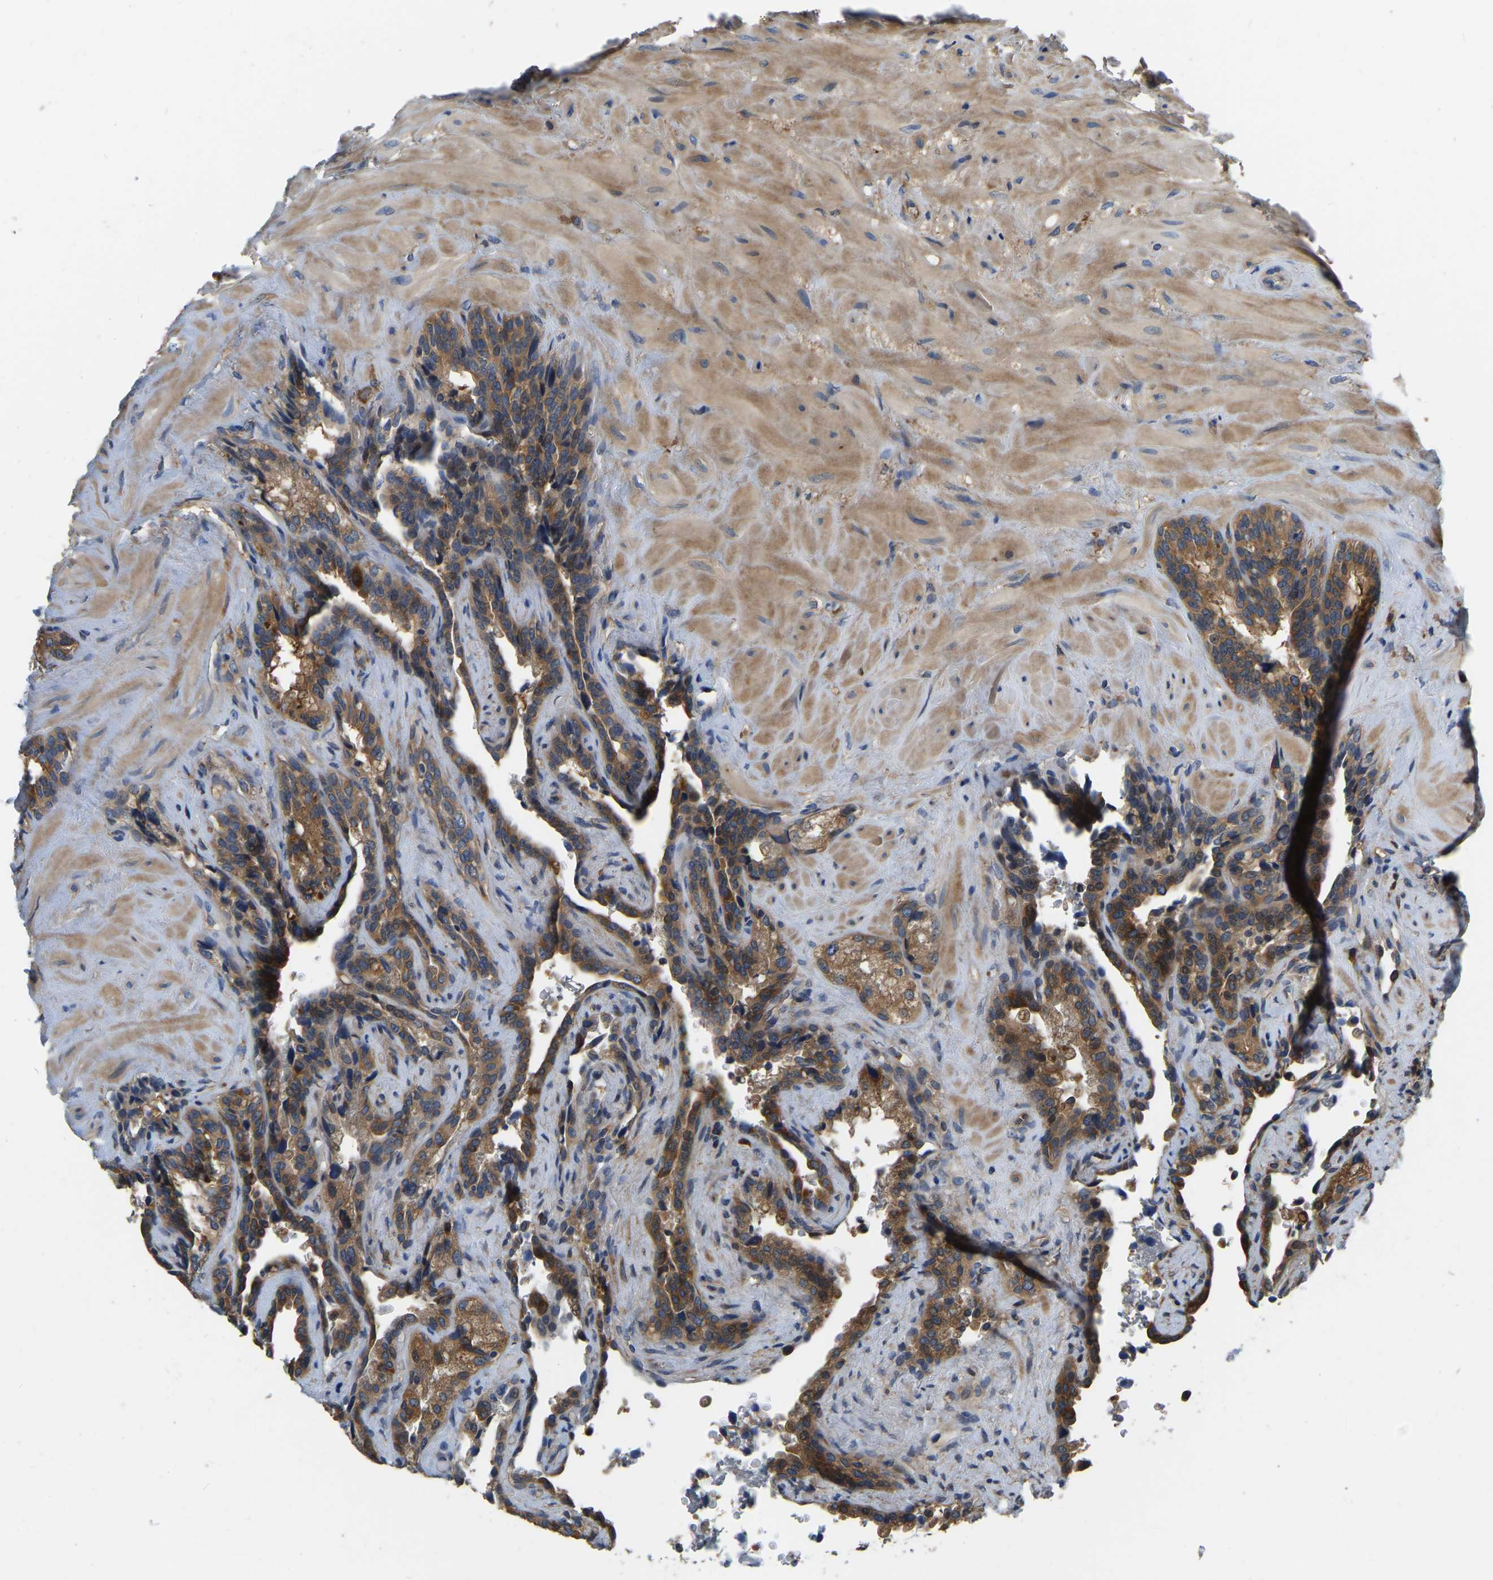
{"staining": {"intensity": "moderate", "quantity": ">75%", "location": "cytoplasmic/membranous"}, "tissue": "seminal vesicle", "cell_type": "Glandular cells", "image_type": "normal", "snomed": [{"axis": "morphology", "description": "Normal tissue, NOS"}, {"axis": "topography", "description": "Seminal veicle"}], "caption": "There is medium levels of moderate cytoplasmic/membranous staining in glandular cells of normal seminal vesicle, as demonstrated by immunohistochemical staining (brown color).", "gene": "GARS1", "patient": {"sex": "male", "age": 68}}